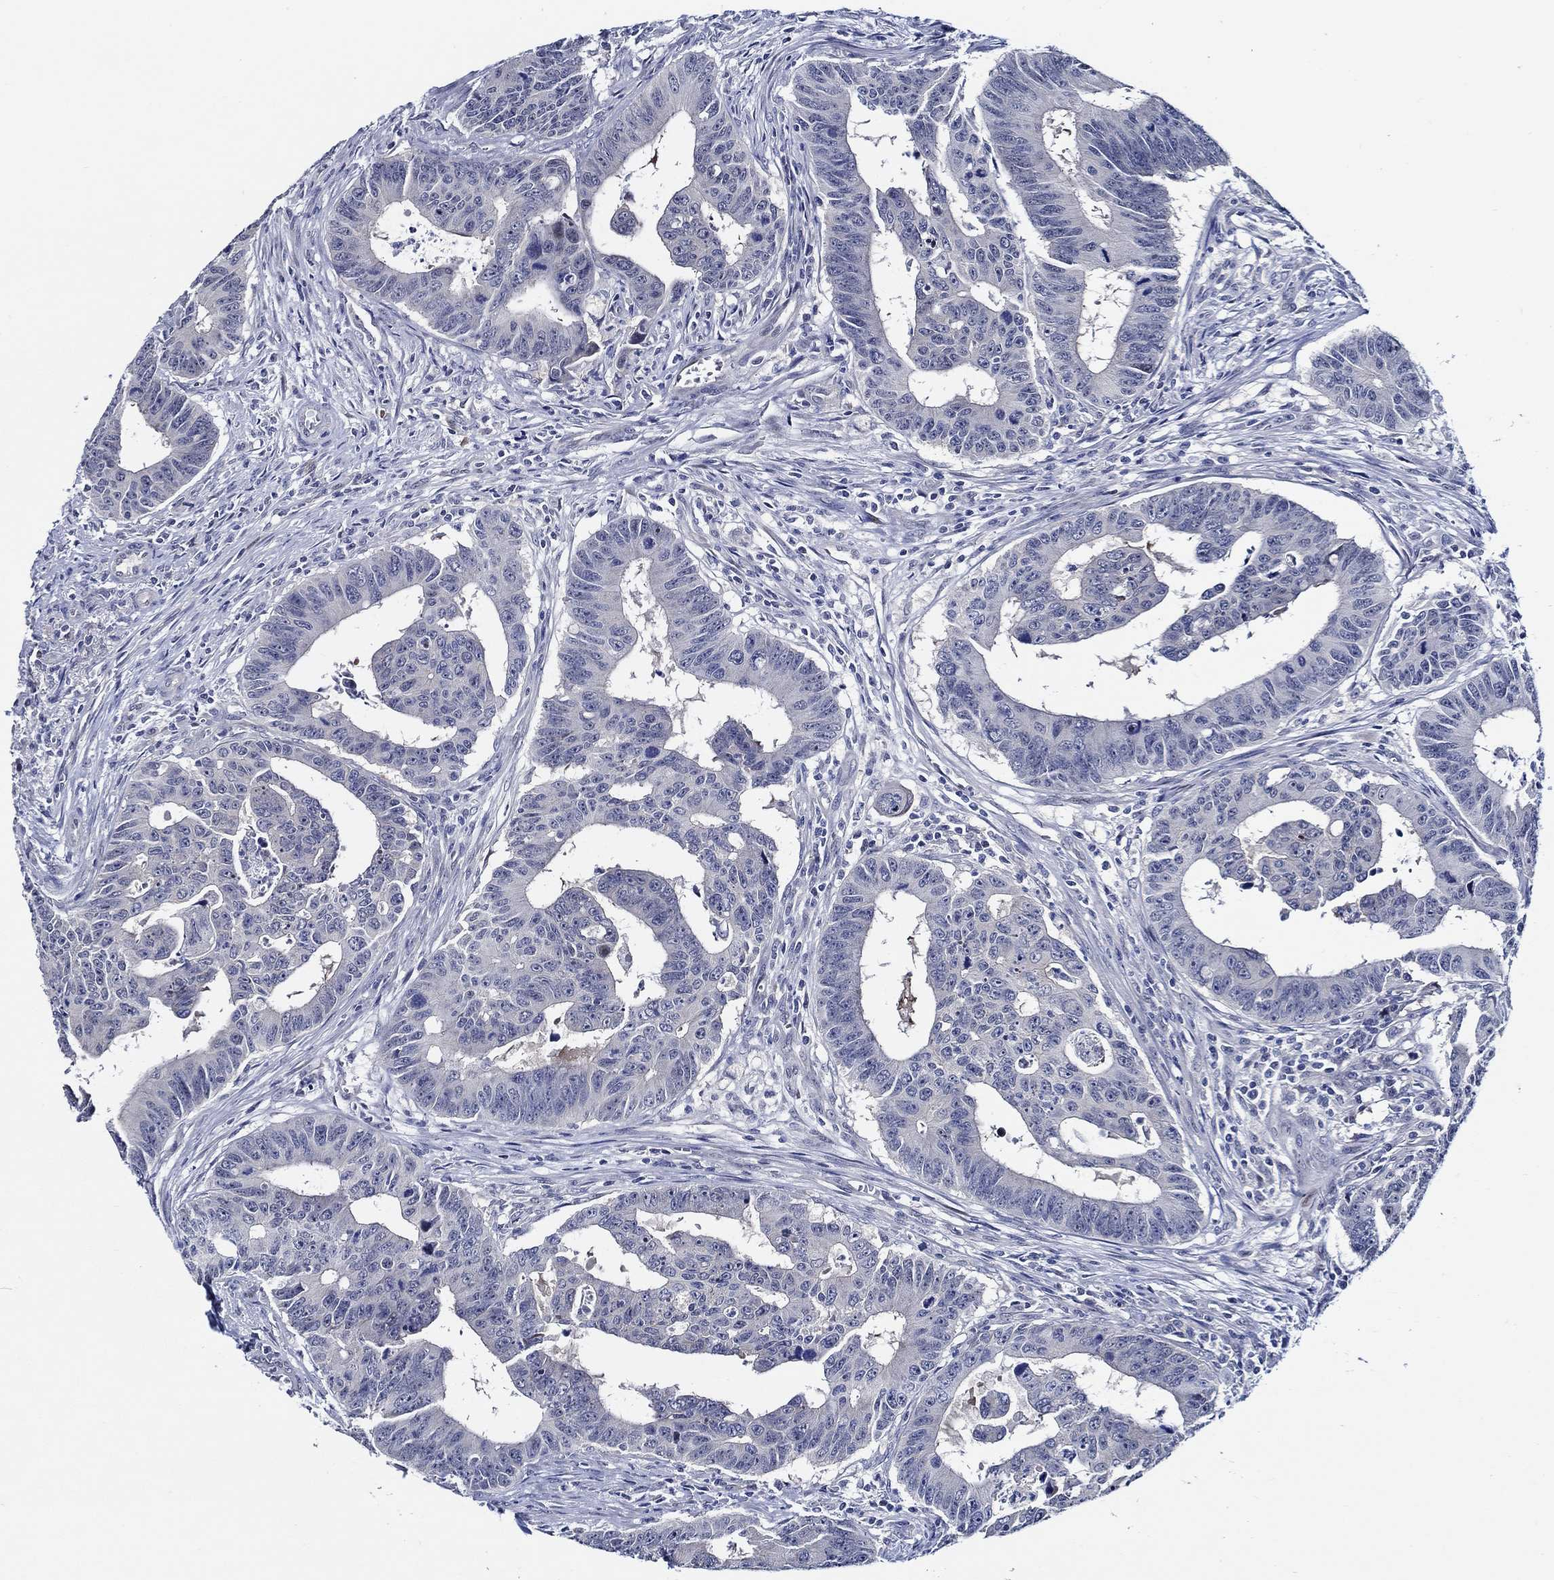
{"staining": {"intensity": "negative", "quantity": "none", "location": "none"}, "tissue": "colorectal cancer", "cell_type": "Tumor cells", "image_type": "cancer", "snomed": [{"axis": "morphology", "description": "Adenocarcinoma, NOS"}, {"axis": "topography", "description": "Appendix"}, {"axis": "topography", "description": "Colon"}, {"axis": "topography", "description": "Cecum"}, {"axis": "topography", "description": "Colon asc"}], "caption": "Micrograph shows no protein staining in tumor cells of colorectal cancer (adenocarcinoma) tissue.", "gene": "C8orf48", "patient": {"sex": "female", "age": 85}}